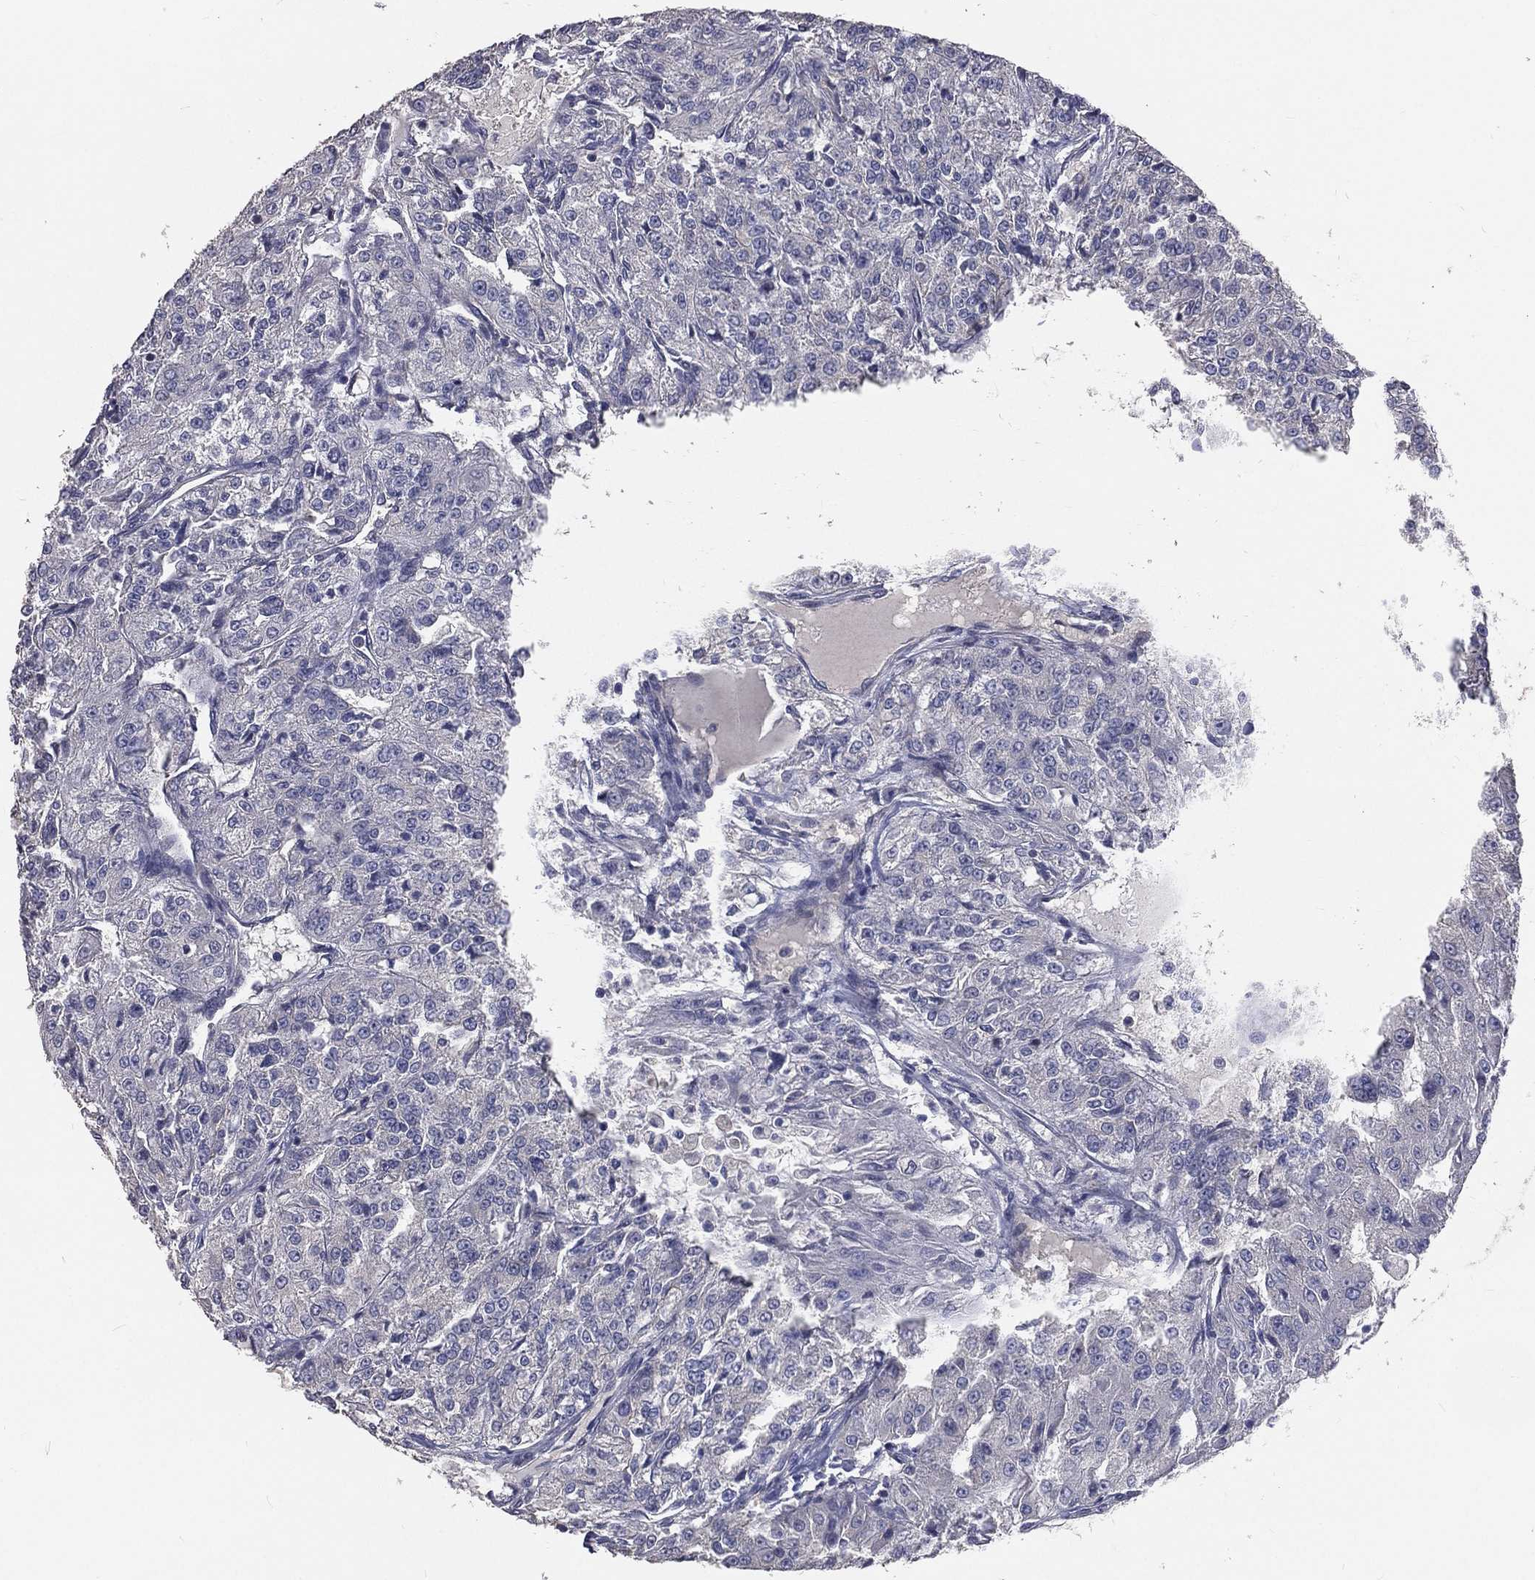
{"staining": {"intensity": "negative", "quantity": "none", "location": "none"}, "tissue": "renal cancer", "cell_type": "Tumor cells", "image_type": "cancer", "snomed": [{"axis": "morphology", "description": "Adenocarcinoma, NOS"}, {"axis": "topography", "description": "Kidney"}], "caption": "High power microscopy micrograph of an IHC image of renal cancer (adenocarcinoma), revealing no significant positivity in tumor cells.", "gene": "CROCC", "patient": {"sex": "female", "age": 63}}